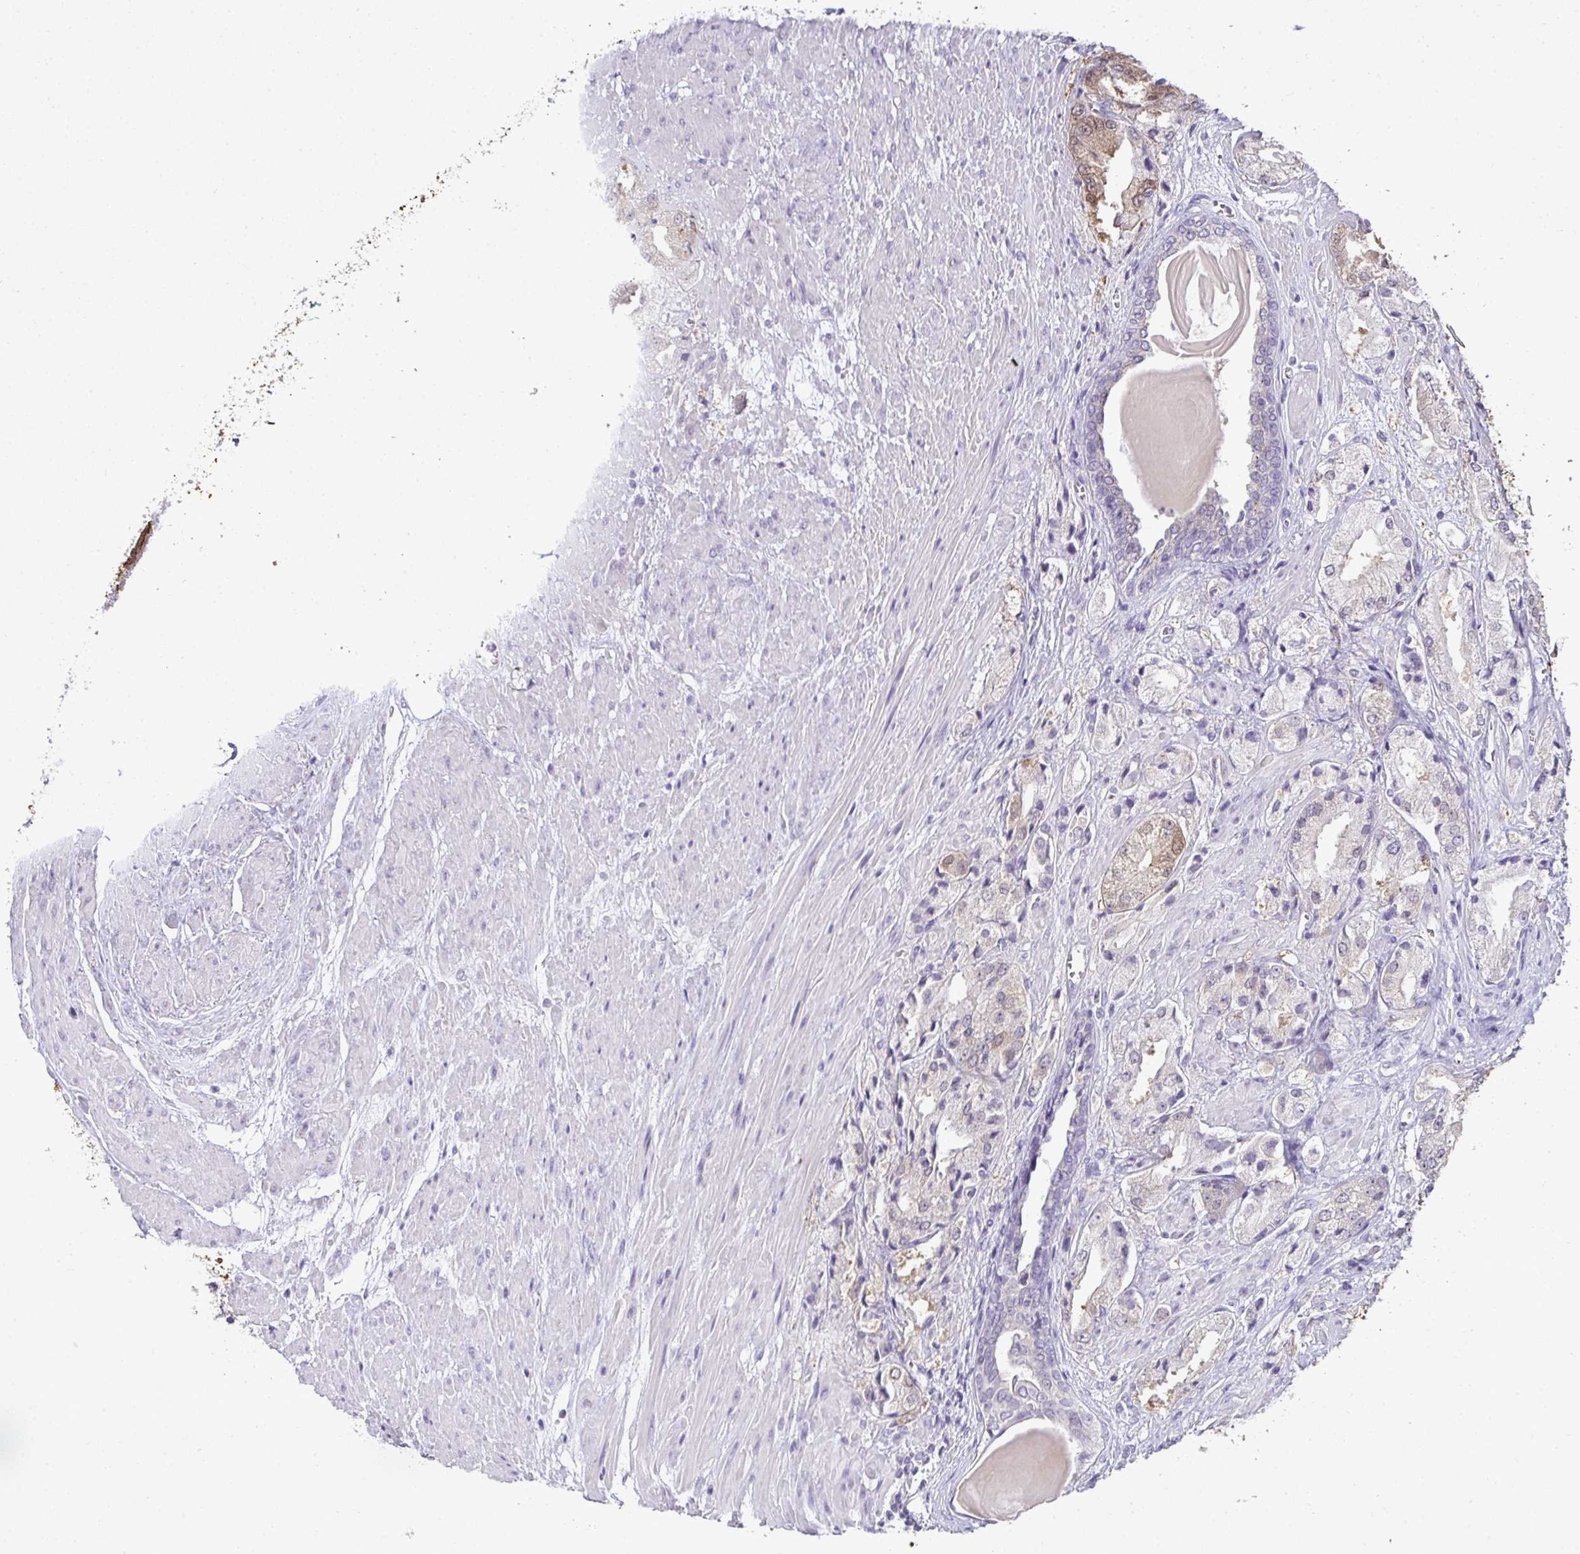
{"staining": {"intensity": "moderate", "quantity": "25%-75%", "location": "cytoplasmic/membranous,nuclear"}, "tissue": "prostate cancer", "cell_type": "Tumor cells", "image_type": "cancer", "snomed": [{"axis": "morphology", "description": "Adenocarcinoma, High grade"}, {"axis": "topography", "description": "Prostate"}], "caption": "Protein expression by immunohistochemistry (IHC) displays moderate cytoplasmic/membranous and nuclear staining in about 25%-75% of tumor cells in prostate high-grade adenocarcinoma.", "gene": "CMPK1", "patient": {"sex": "male", "age": 68}}